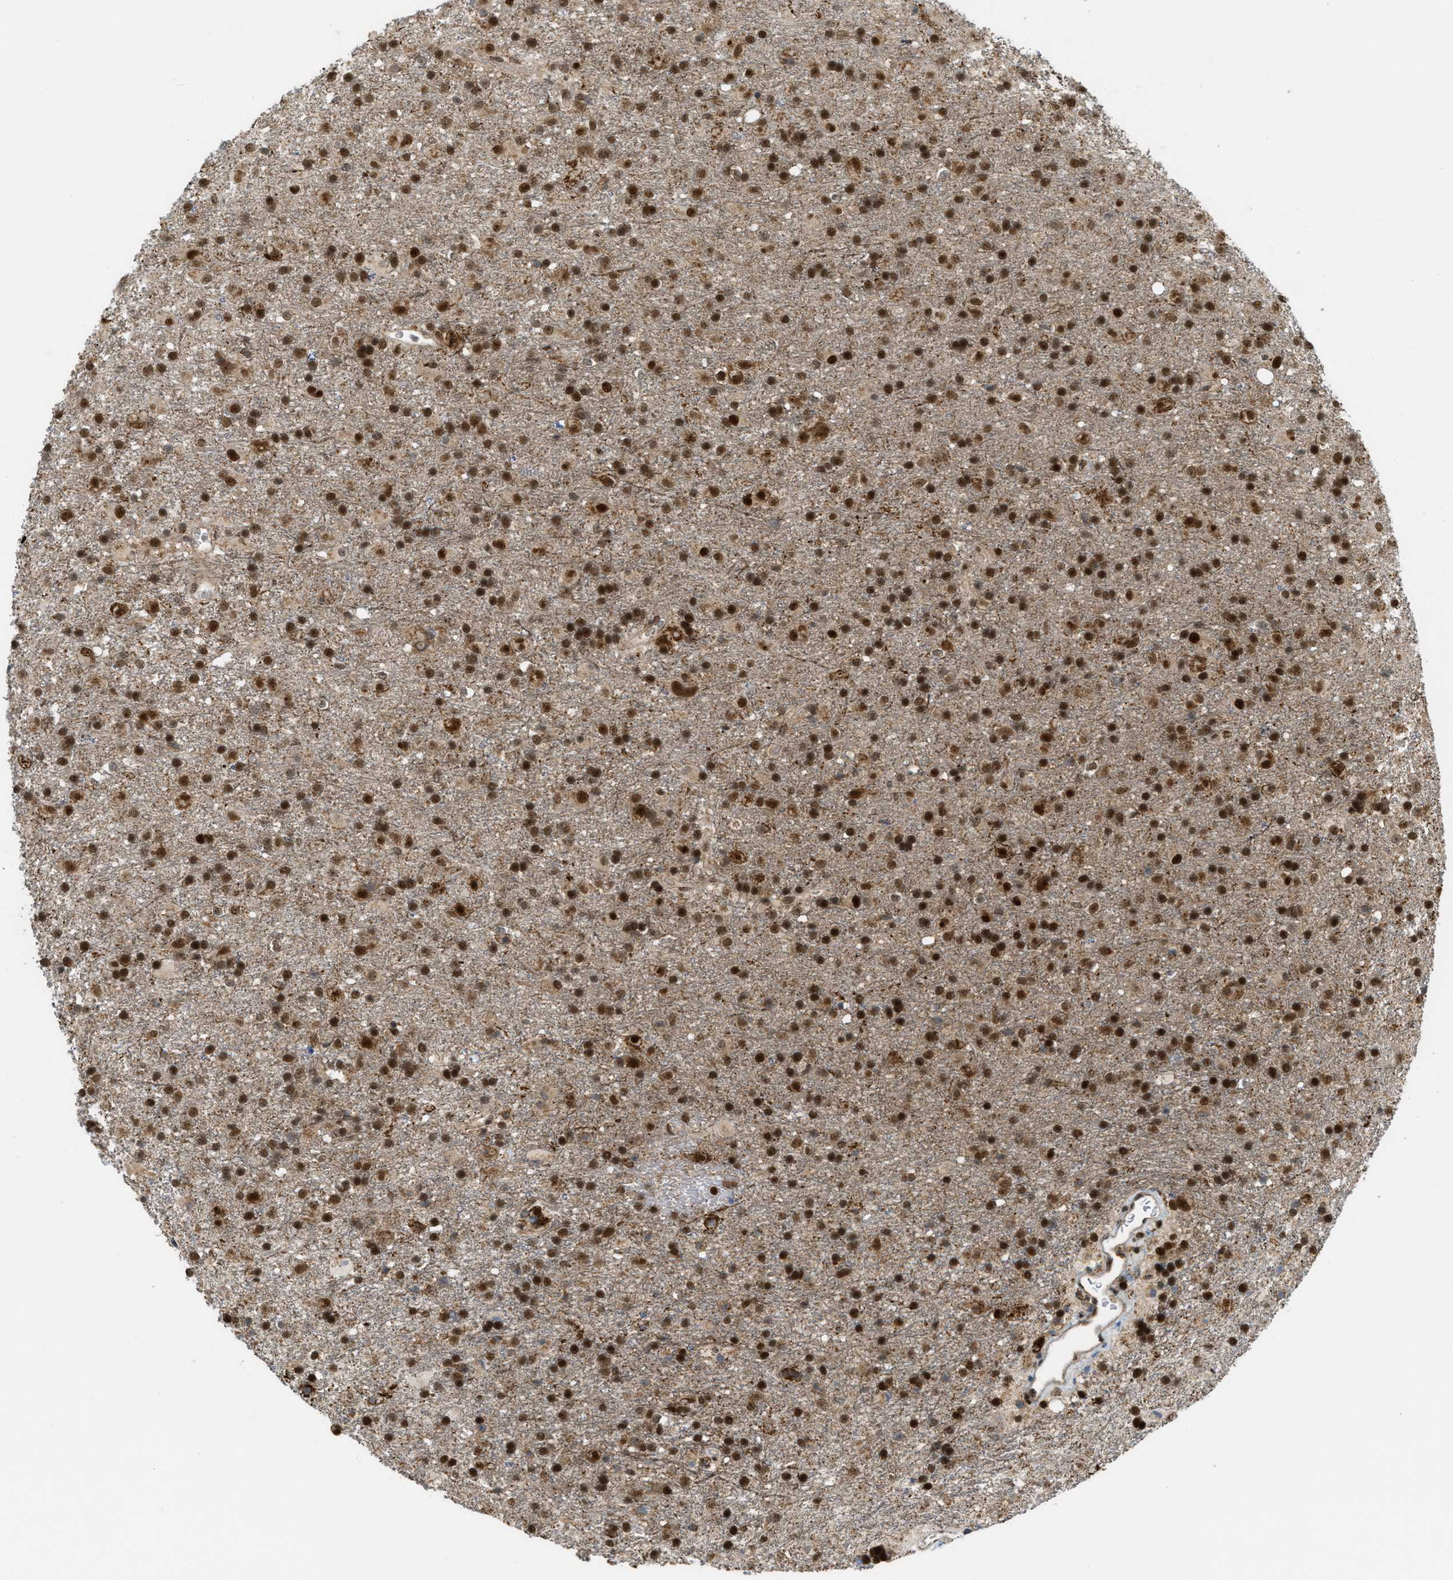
{"staining": {"intensity": "strong", "quantity": ">75%", "location": "cytoplasmic/membranous,nuclear"}, "tissue": "glioma", "cell_type": "Tumor cells", "image_type": "cancer", "snomed": [{"axis": "morphology", "description": "Glioma, malignant, Low grade"}, {"axis": "topography", "description": "Brain"}], "caption": "Strong cytoplasmic/membranous and nuclear expression is present in approximately >75% of tumor cells in malignant glioma (low-grade). Nuclei are stained in blue.", "gene": "TLK1", "patient": {"sex": "male", "age": 65}}